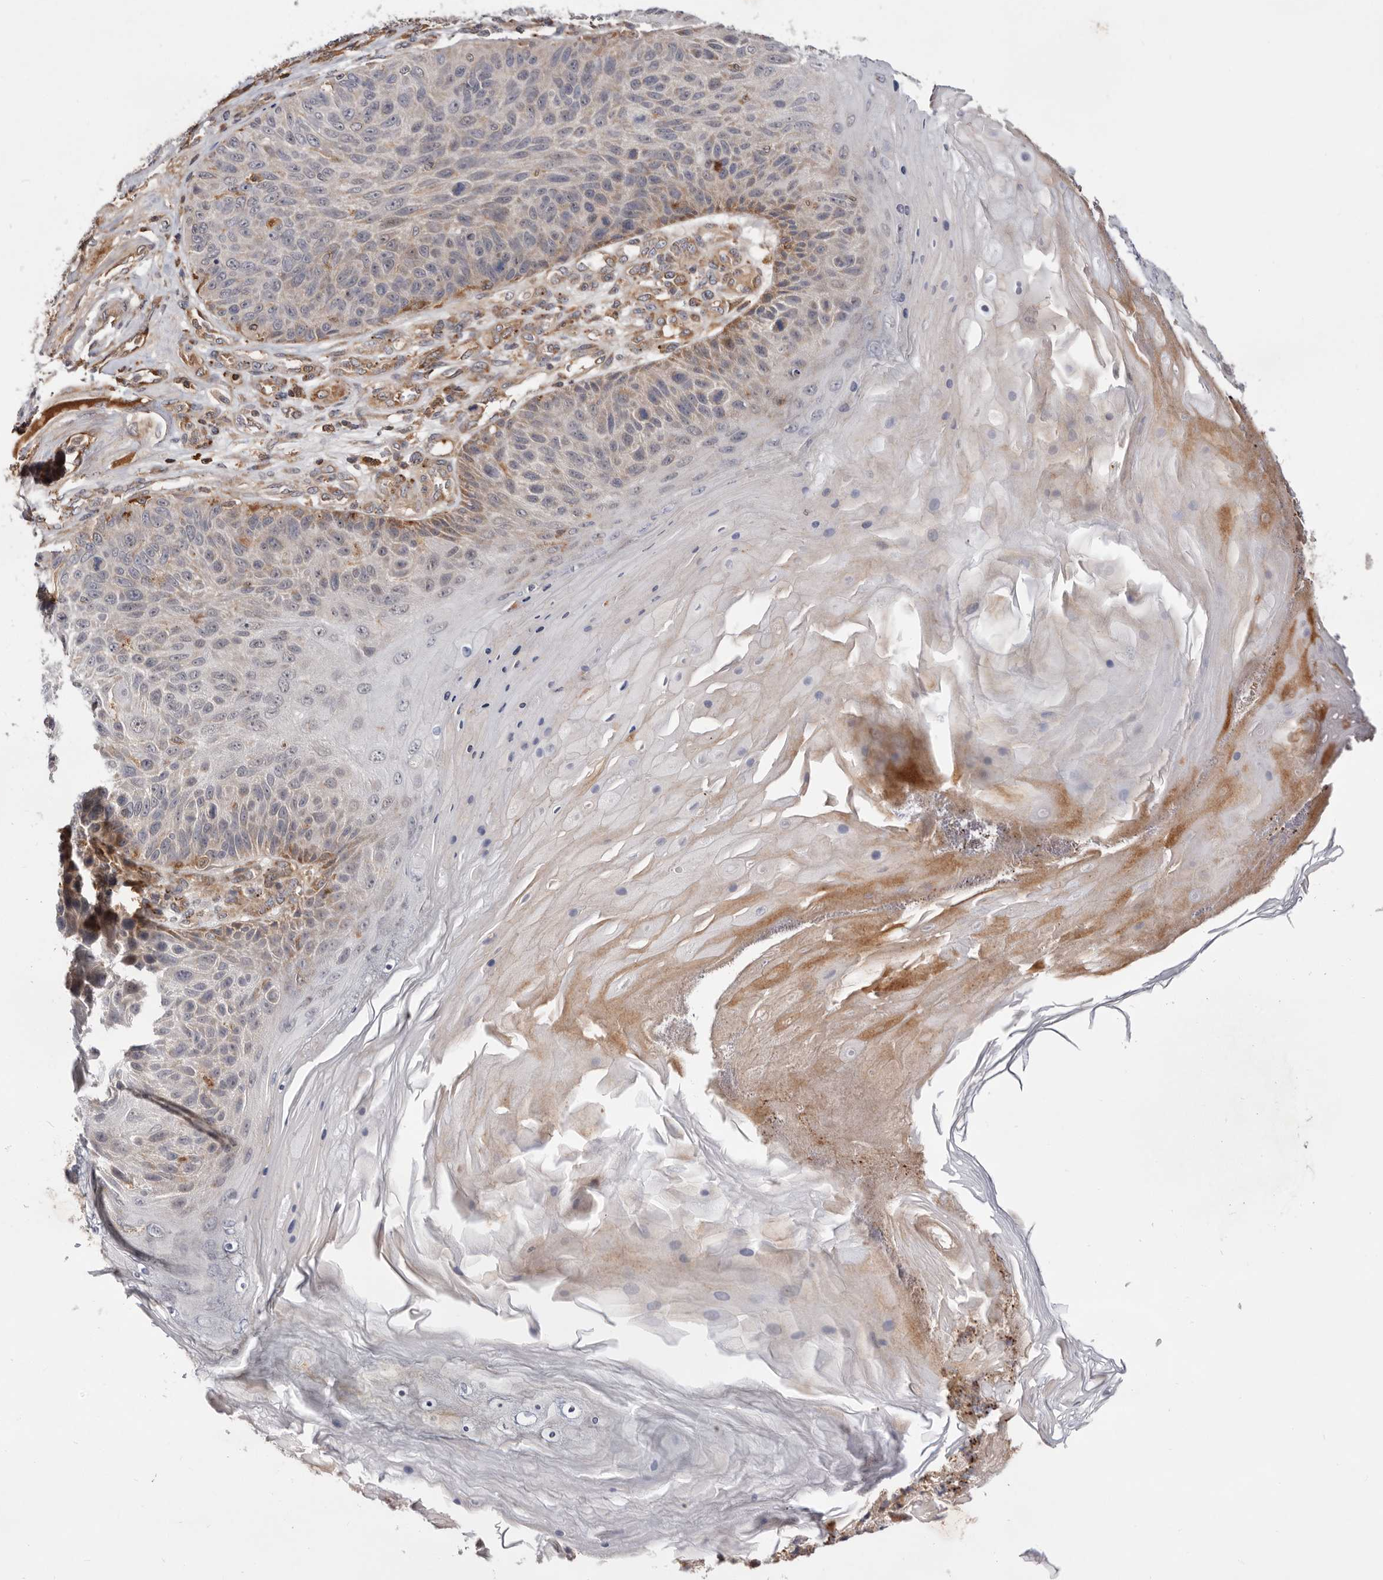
{"staining": {"intensity": "moderate", "quantity": "<25%", "location": "cytoplasmic/membranous"}, "tissue": "skin cancer", "cell_type": "Tumor cells", "image_type": "cancer", "snomed": [{"axis": "morphology", "description": "Squamous cell carcinoma, NOS"}, {"axis": "topography", "description": "Skin"}], "caption": "Skin cancer stained with immunohistochemistry (IHC) demonstrates moderate cytoplasmic/membranous staining in approximately <25% of tumor cells.", "gene": "RNF213", "patient": {"sex": "female", "age": 88}}